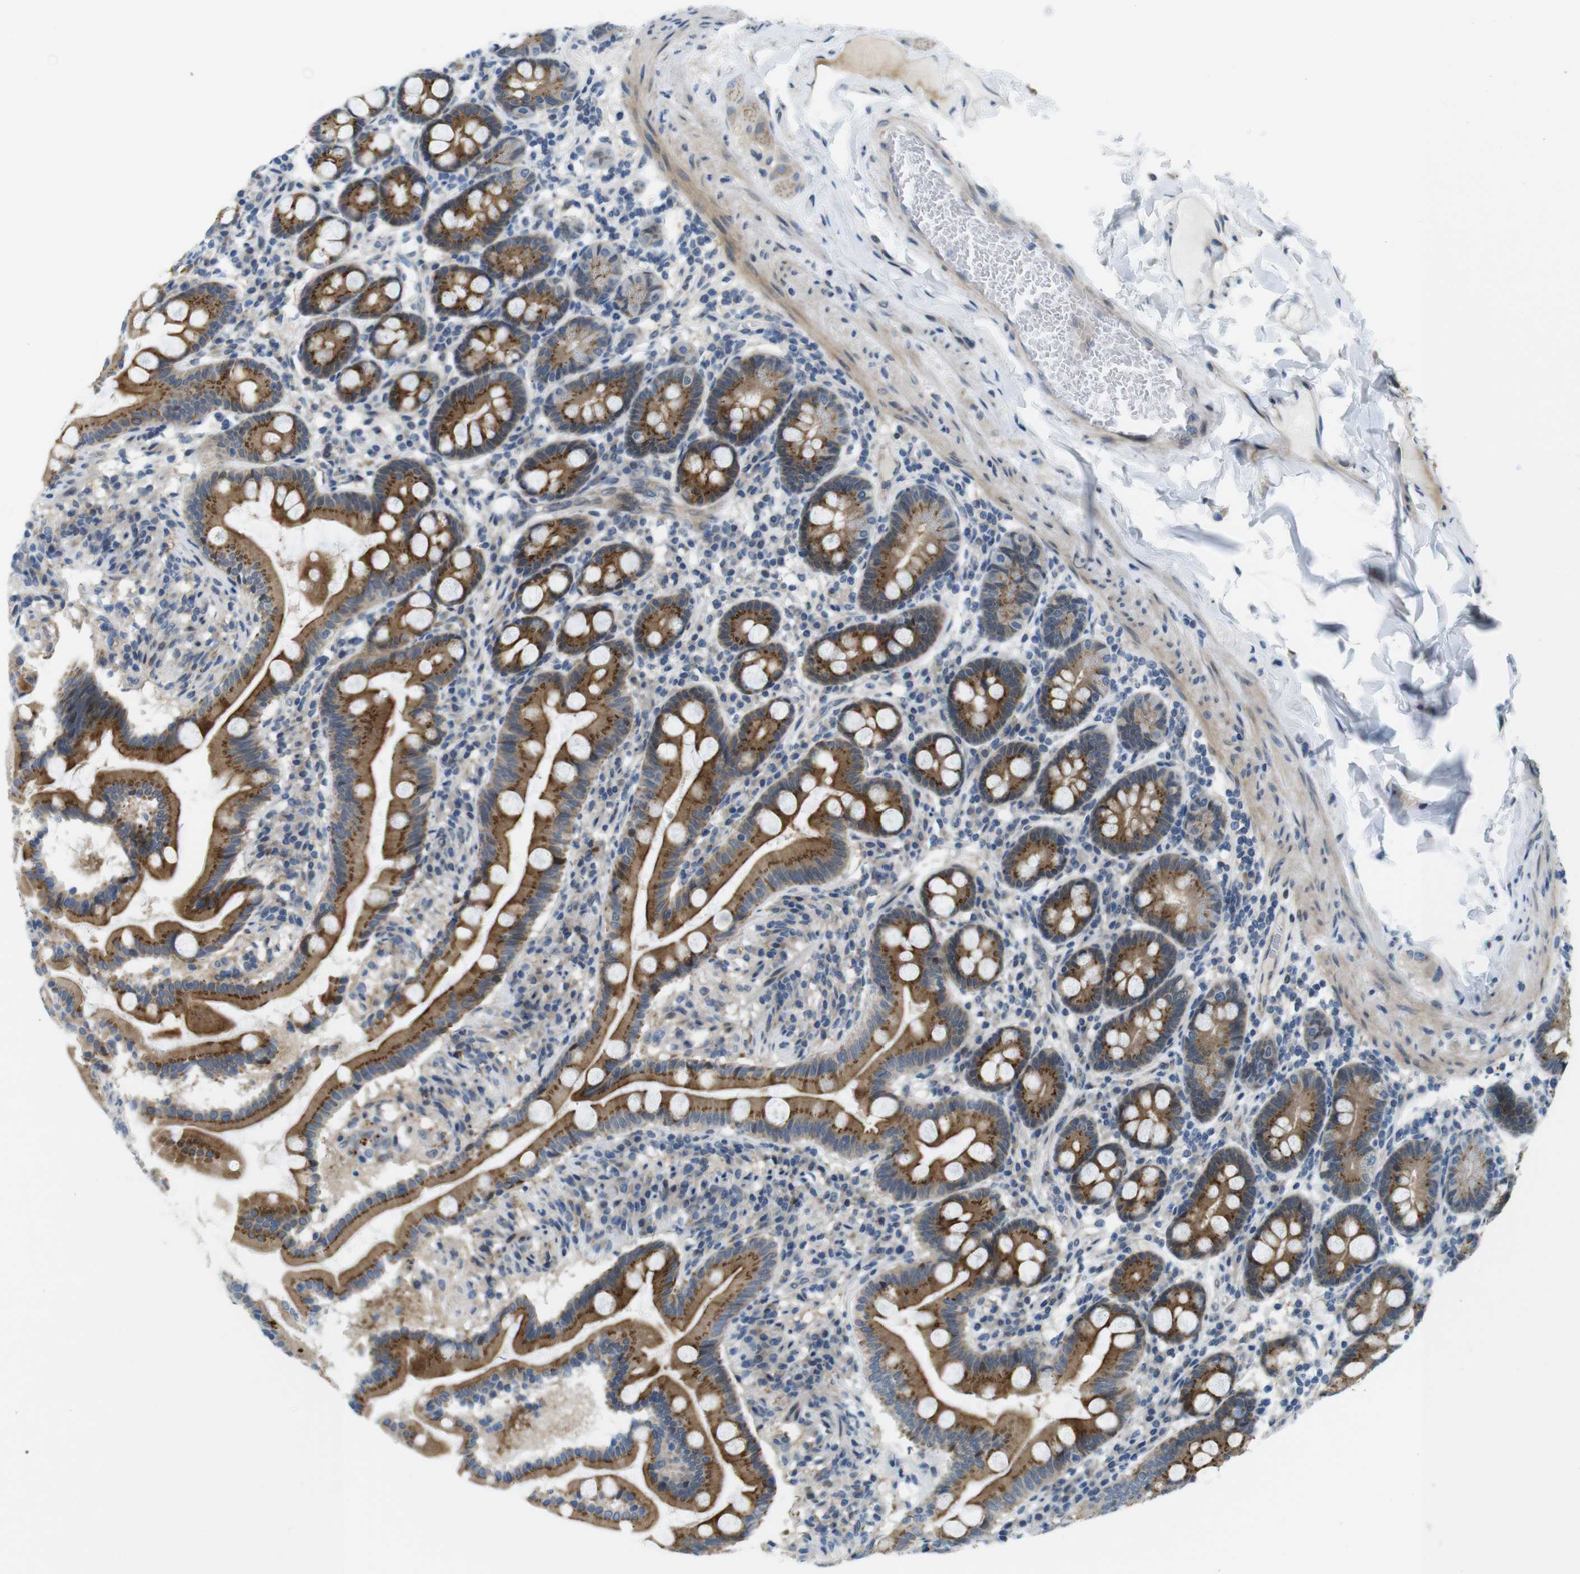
{"staining": {"intensity": "strong", "quantity": ">75%", "location": "cytoplasmic/membranous"}, "tissue": "duodenum", "cell_type": "Glandular cells", "image_type": "normal", "snomed": [{"axis": "morphology", "description": "Normal tissue, NOS"}, {"axis": "topography", "description": "Duodenum"}], "caption": "IHC micrograph of normal duodenum: duodenum stained using immunohistochemistry shows high levels of strong protein expression localized specifically in the cytoplasmic/membranous of glandular cells, appearing as a cytoplasmic/membranous brown color.", "gene": "ZDHHC3", "patient": {"sex": "male", "age": 50}}